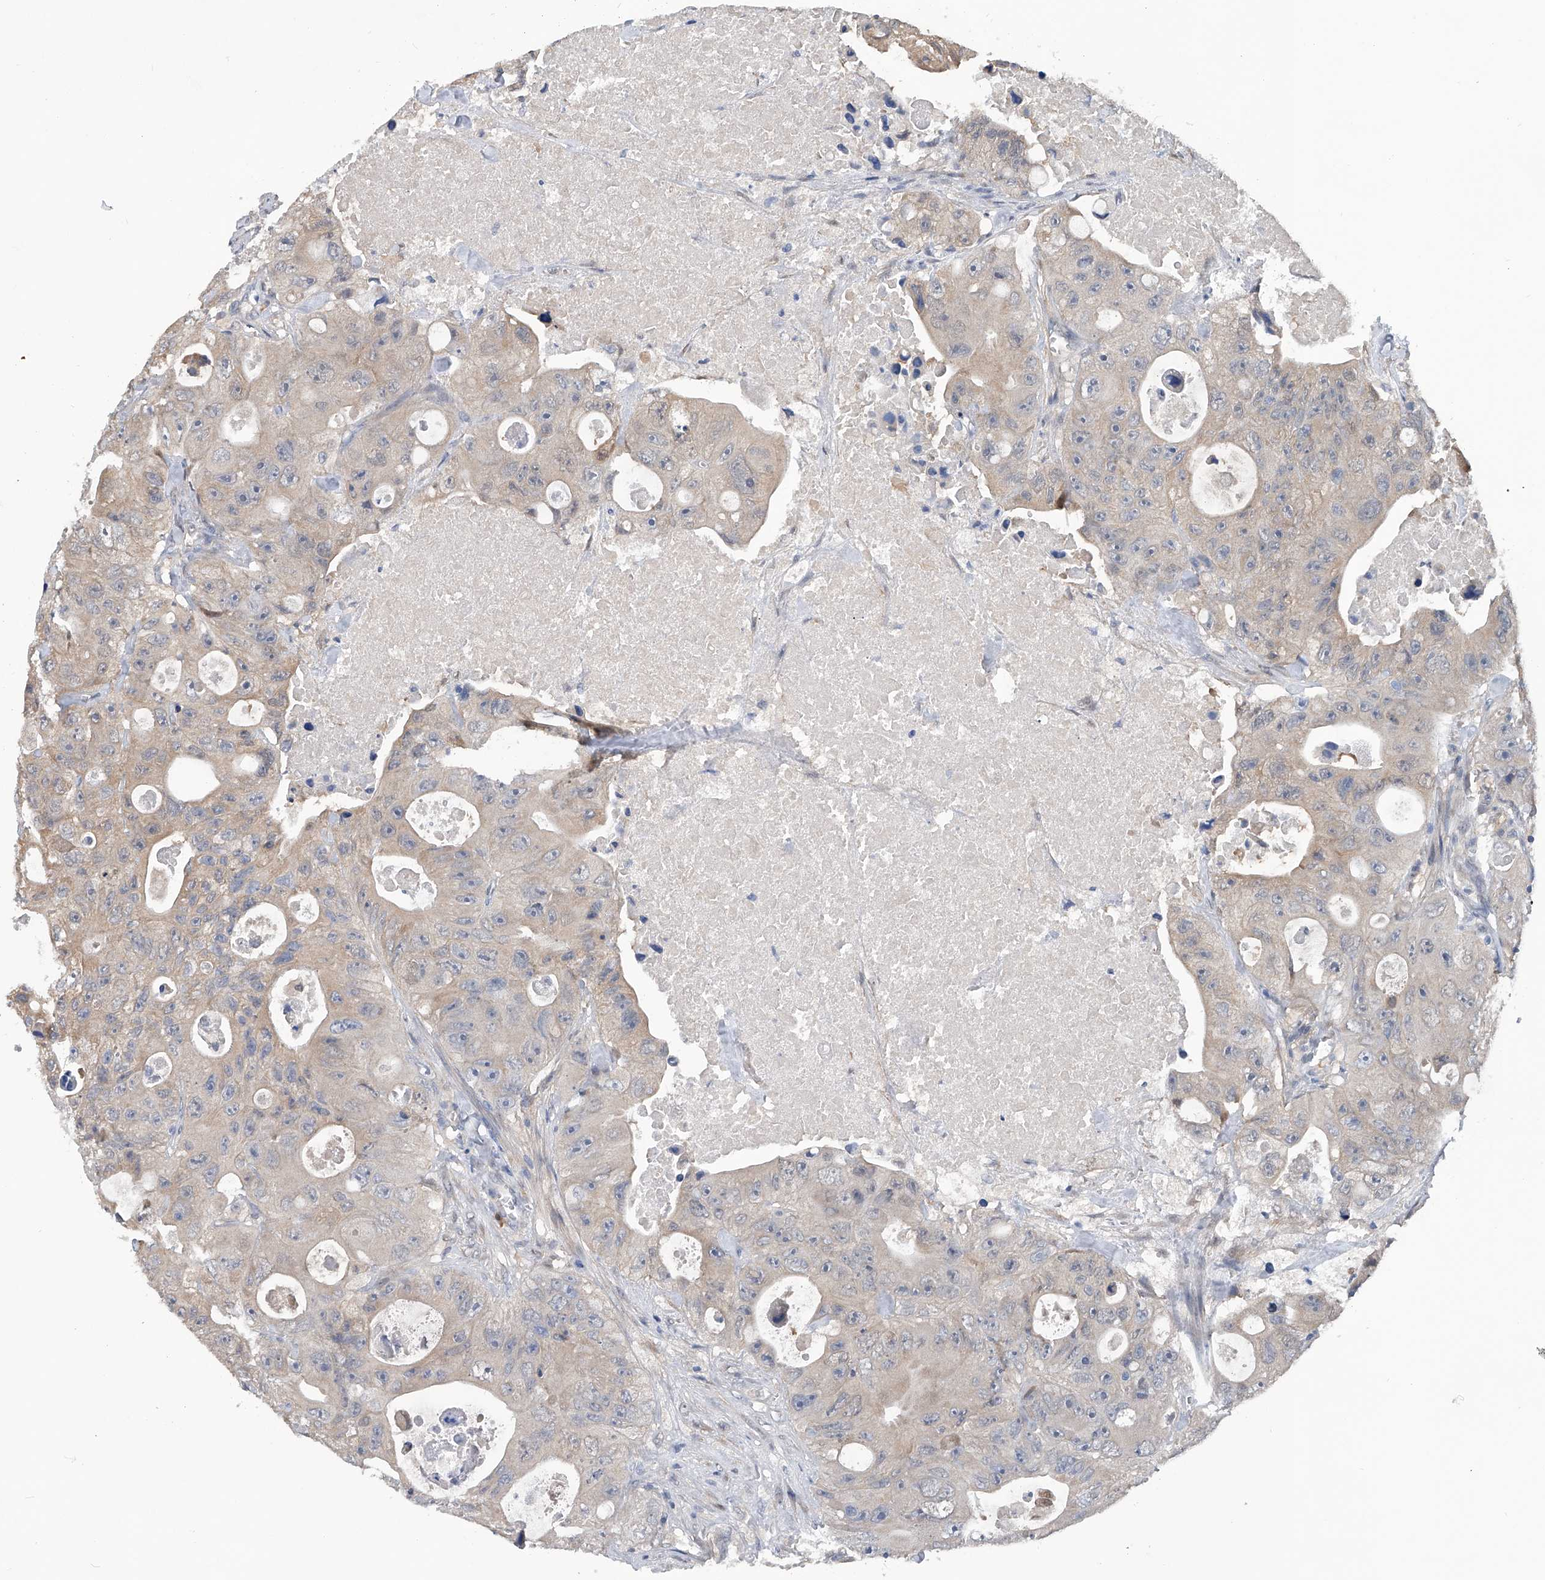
{"staining": {"intensity": "weak", "quantity": "<25%", "location": "cytoplasmic/membranous"}, "tissue": "colorectal cancer", "cell_type": "Tumor cells", "image_type": "cancer", "snomed": [{"axis": "morphology", "description": "Adenocarcinoma, NOS"}, {"axis": "topography", "description": "Colon"}], "caption": "DAB immunohistochemical staining of human colorectal cancer (adenocarcinoma) shows no significant positivity in tumor cells. (Brightfield microscopy of DAB IHC at high magnification).", "gene": "PGM3", "patient": {"sex": "female", "age": 46}}